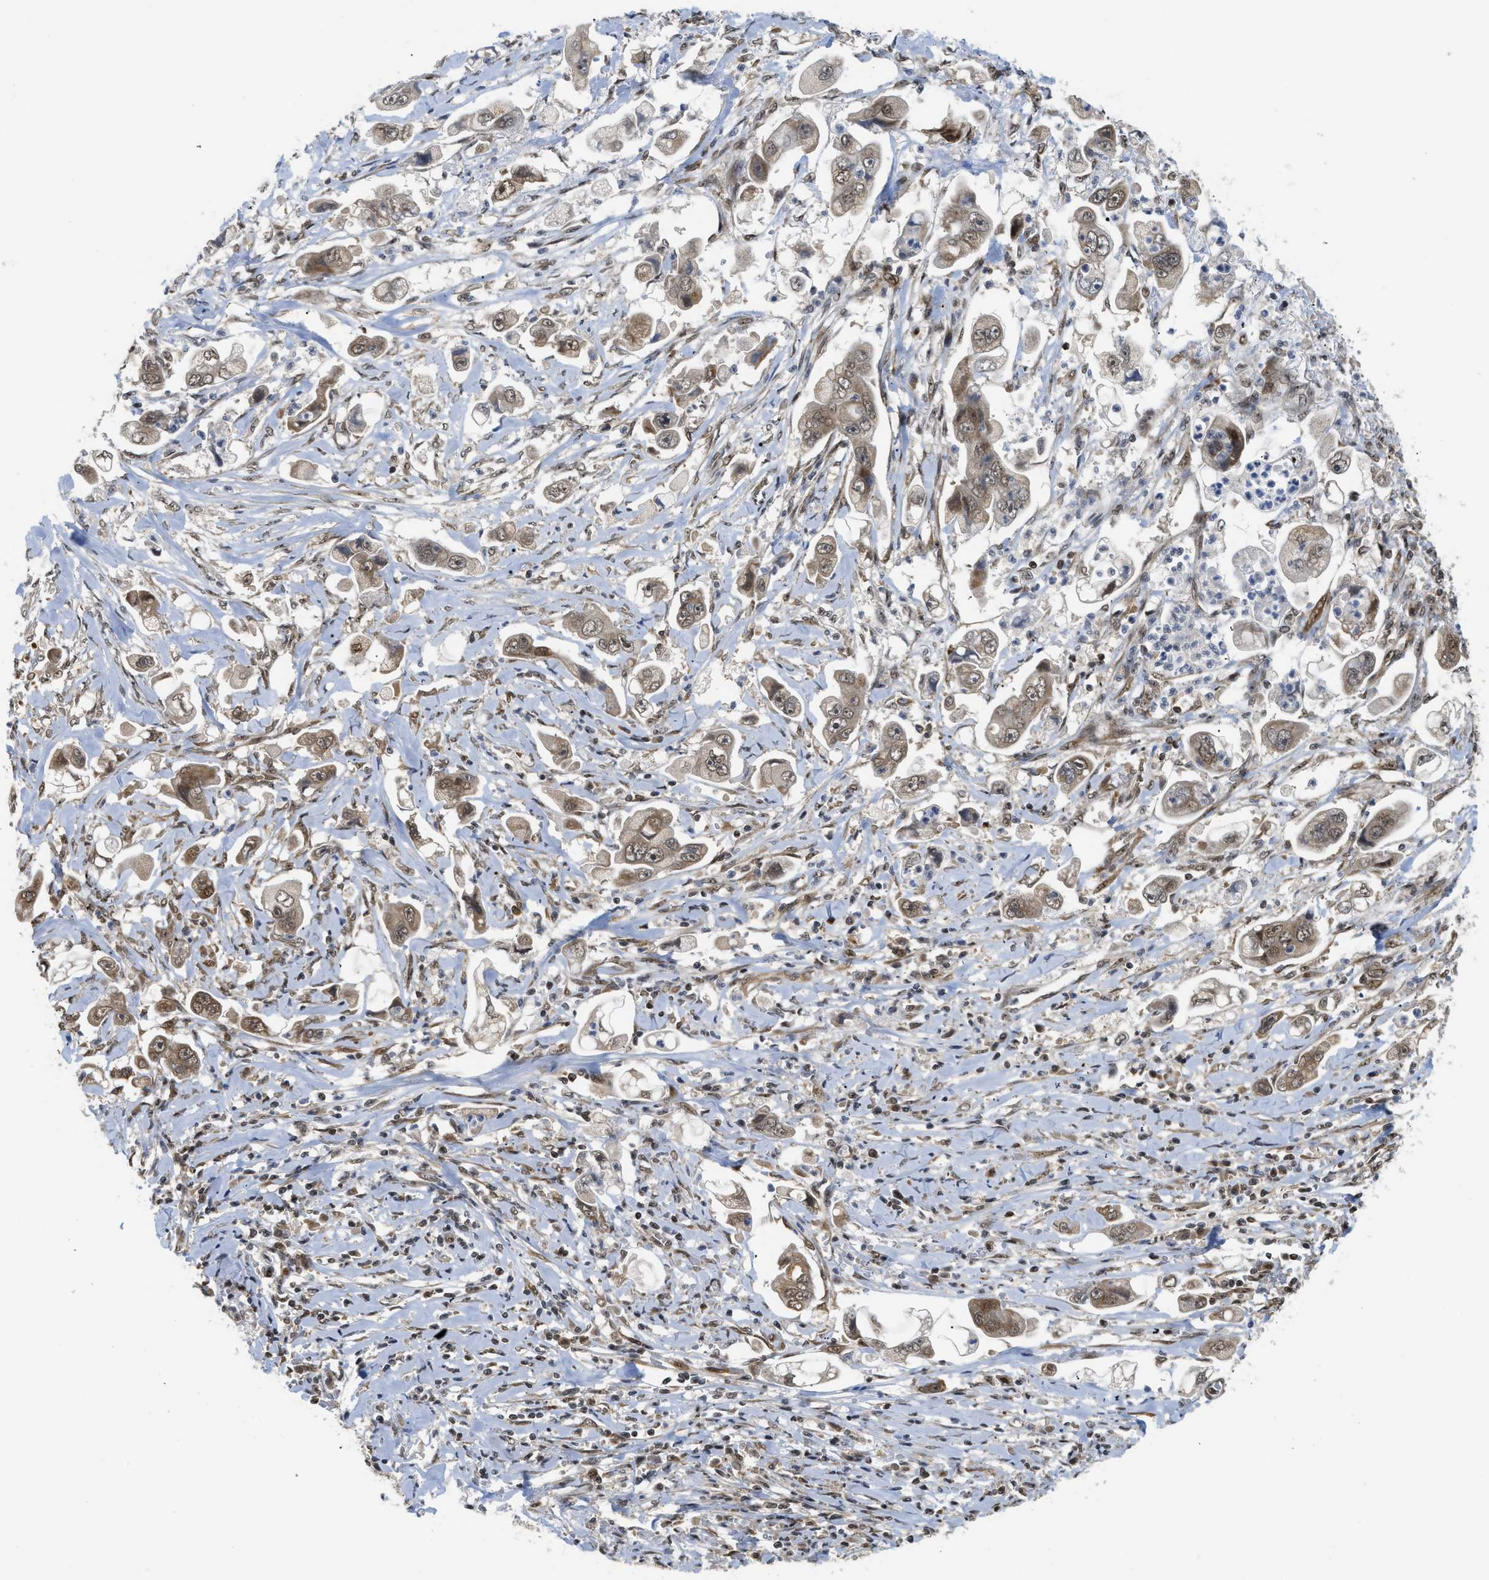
{"staining": {"intensity": "weak", "quantity": ">75%", "location": "cytoplasmic/membranous"}, "tissue": "stomach cancer", "cell_type": "Tumor cells", "image_type": "cancer", "snomed": [{"axis": "morphology", "description": "Adenocarcinoma, NOS"}, {"axis": "topography", "description": "Stomach"}], "caption": "IHC (DAB (3,3'-diaminobenzidine)) staining of human stomach adenocarcinoma reveals weak cytoplasmic/membranous protein staining in about >75% of tumor cells.", "gene": "TACC1", "patient": {"sex": "male", "age": 62}}